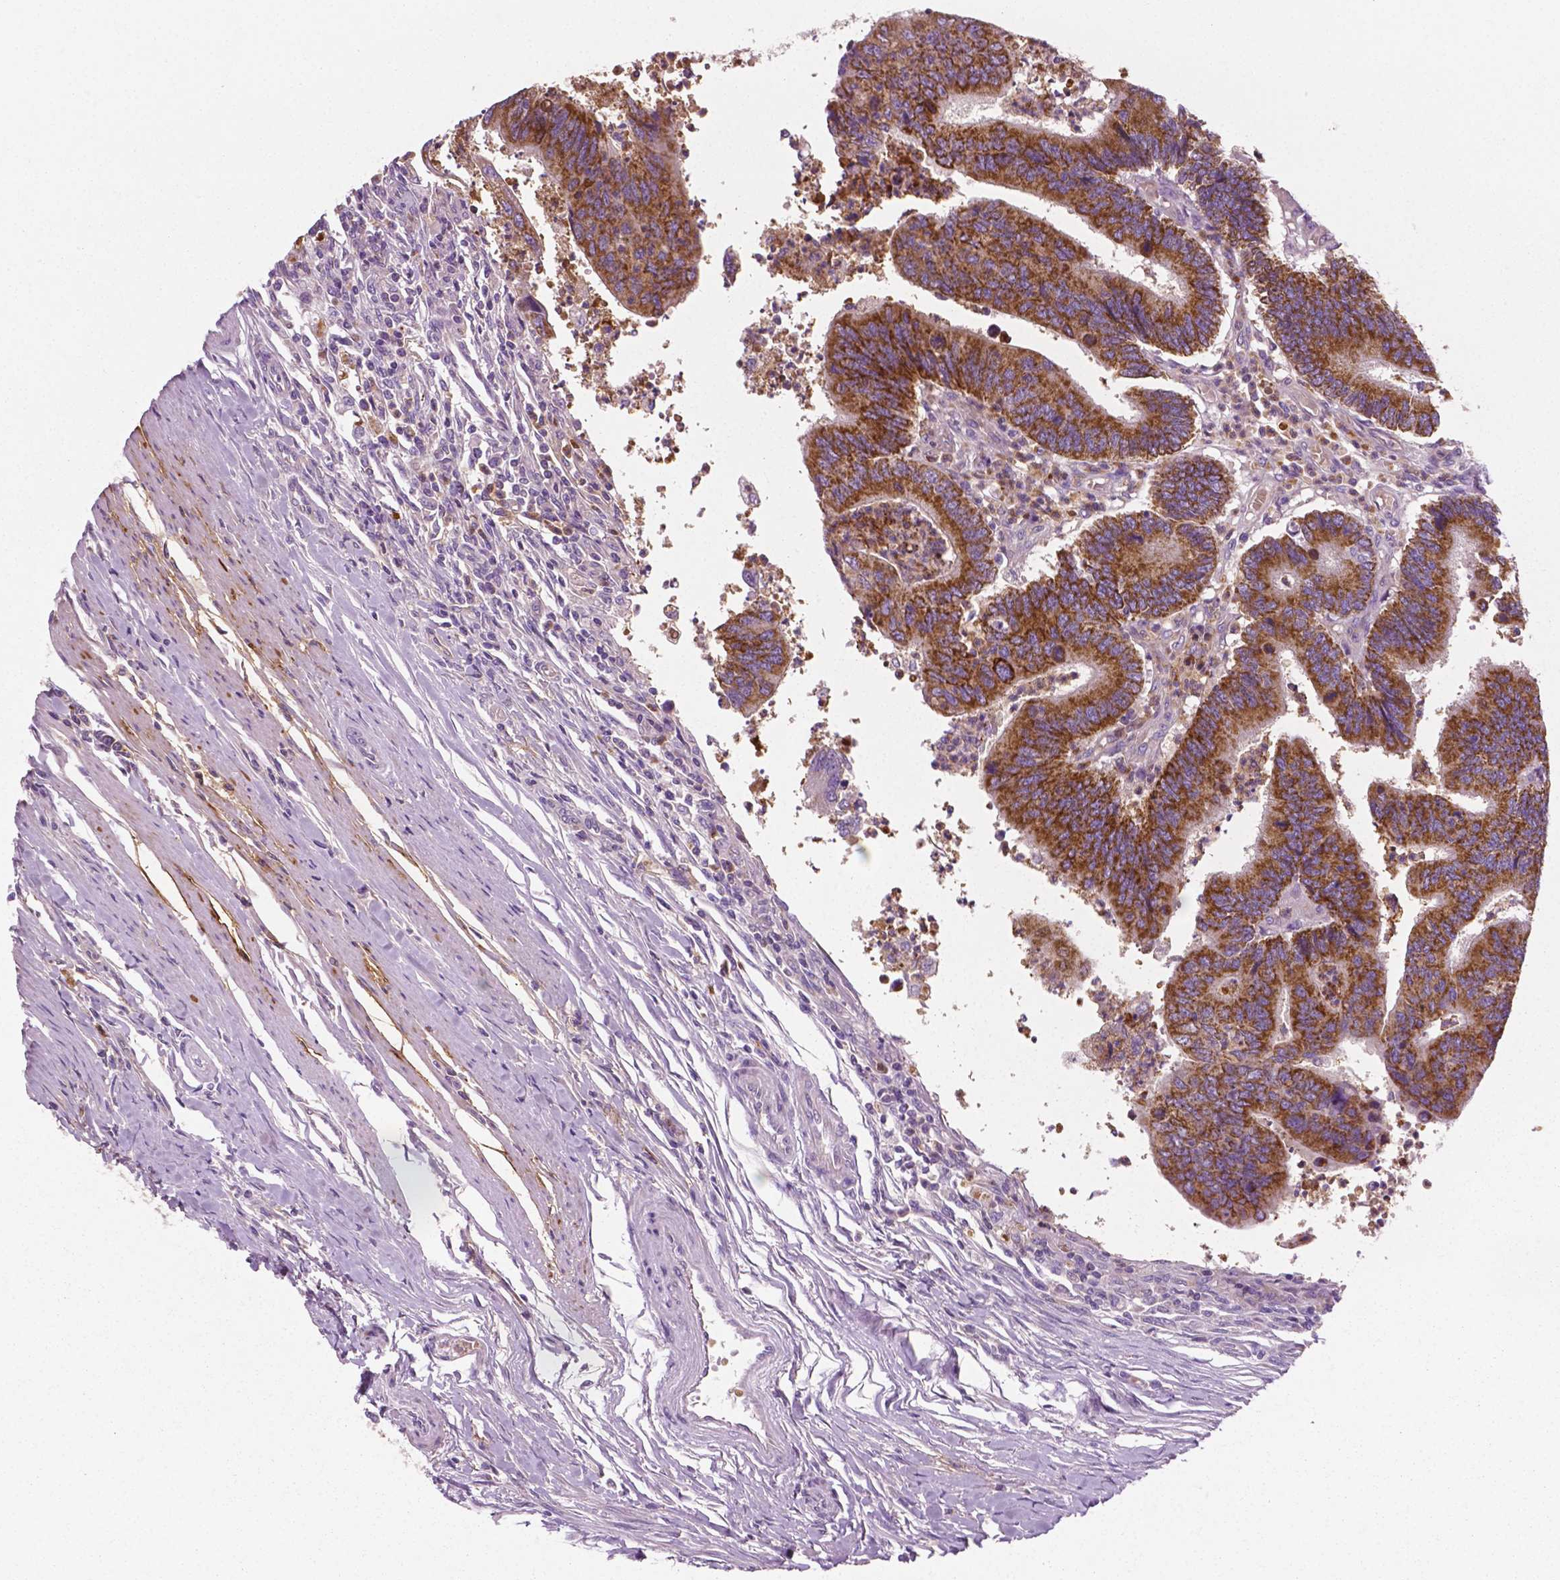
{"staining": {"intensity": "strong", "quantity": ">75%", "location": "cytoplasmic/membranous"}, "tissue": "colorectal cancer", "cell_type": "Tumor cells", "image_type": "cancer", "snomed": [{"axis": "morphology", "description": "Adenocarcinoma, NOS"}, {"axis": "topography", "description": "Colon"}], "caption": "Tumor cells display high levels of strong cytoplasmic/membranous staining in about >75% of cells in colorectal adenocarcinoma.", "gene": "PTX3", "patient": {"sex": "female", "age": 67}}